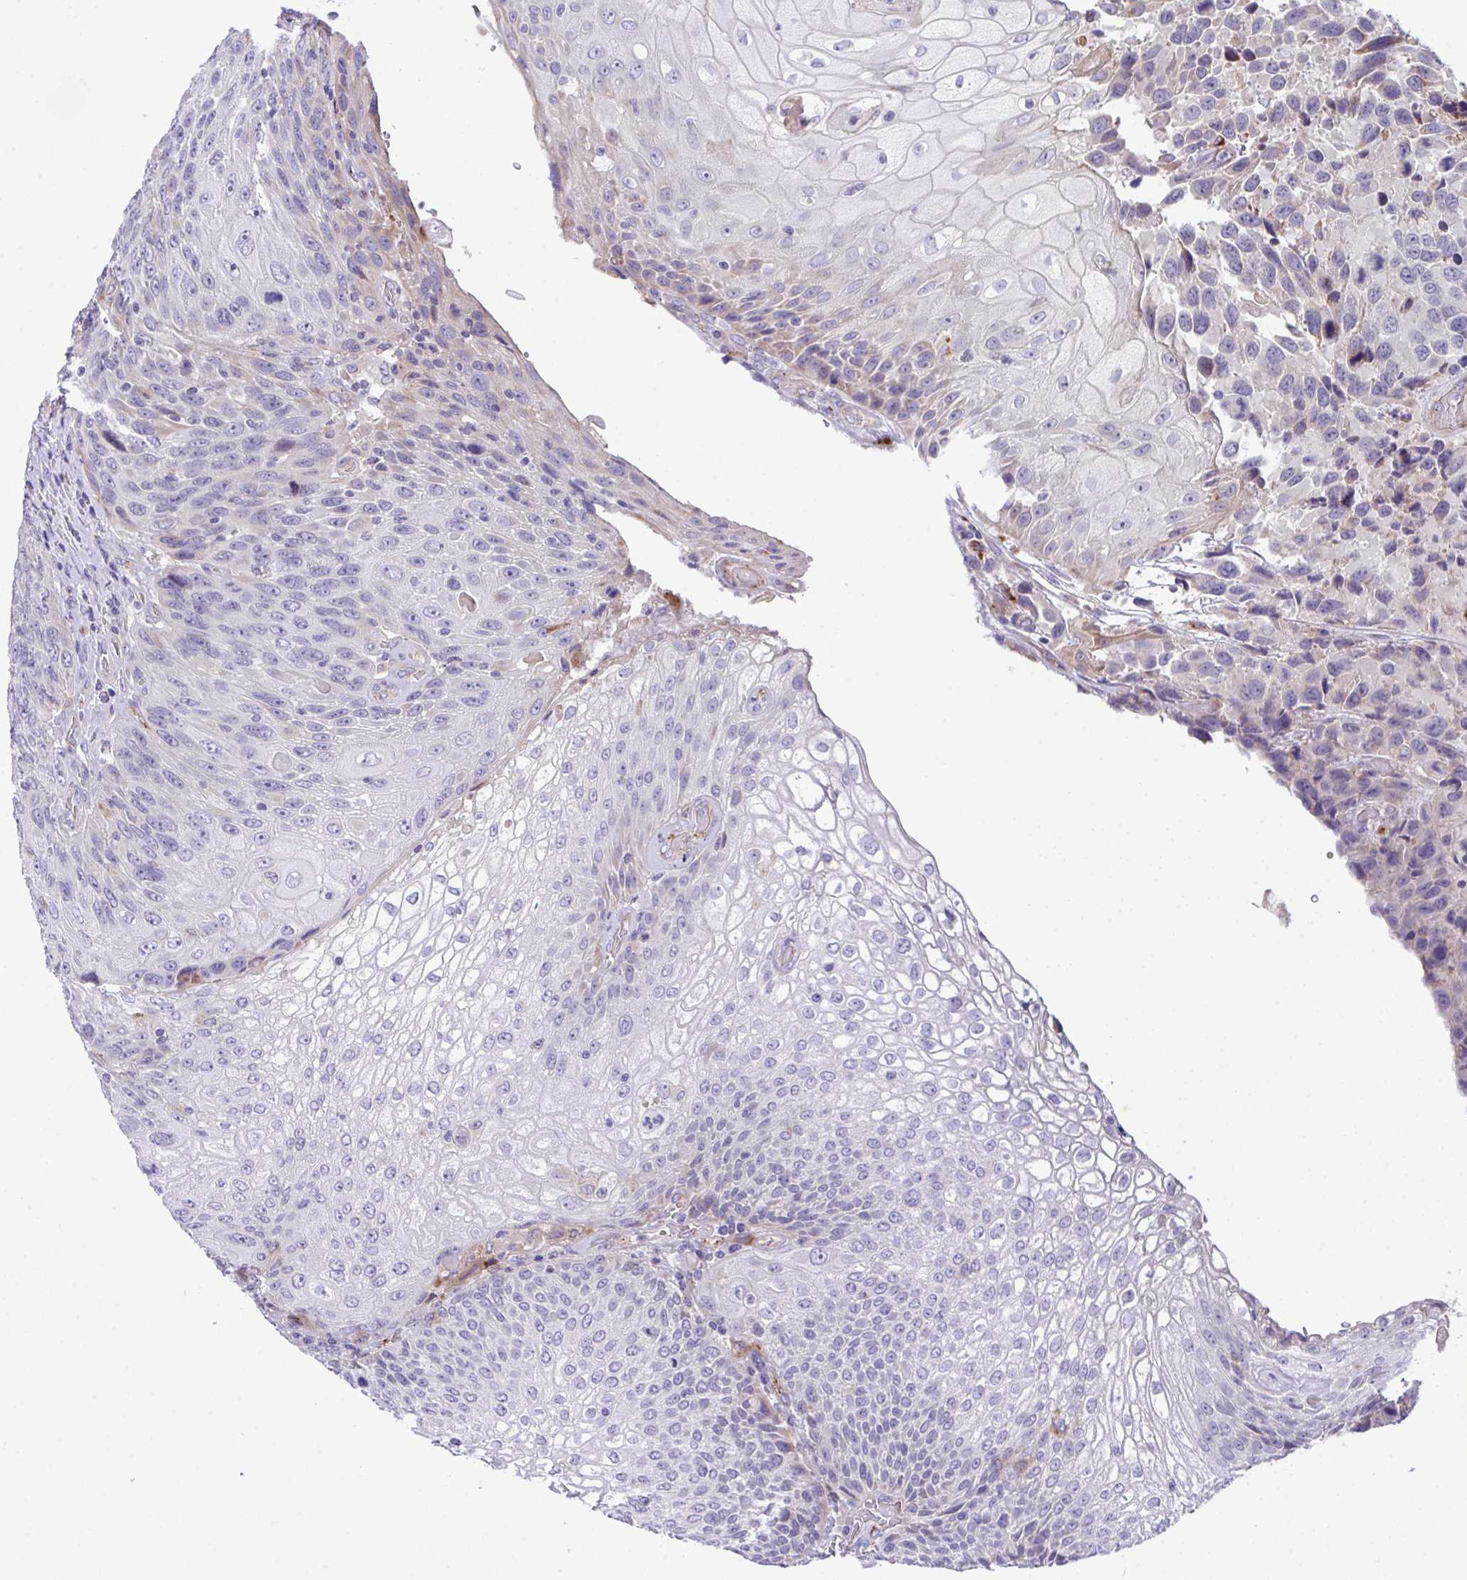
{"staining": {"intensity": "negative", "quantity": "none", "location": "none"}, "tissue": "urothelial cancer", "cell_type": "Tumor cells", "image_type": "cancer", "snomed": [{"axis": "morphology", "description": "Urothelial carcinoma, High grade"}, {"axis": "topography", "description": "Urinary bladder"}], "caption": "Immunohistochemistry (IHC) histopathology image of neoplastic tissue: high-grade urothelial carcinoma stained with DAB (3,3'-diaminobenzidine) displays no significant protein positivity in tumor cells.", "gene": "TOR1AIP2", "patient": {"sex": "female", "age": 70}}